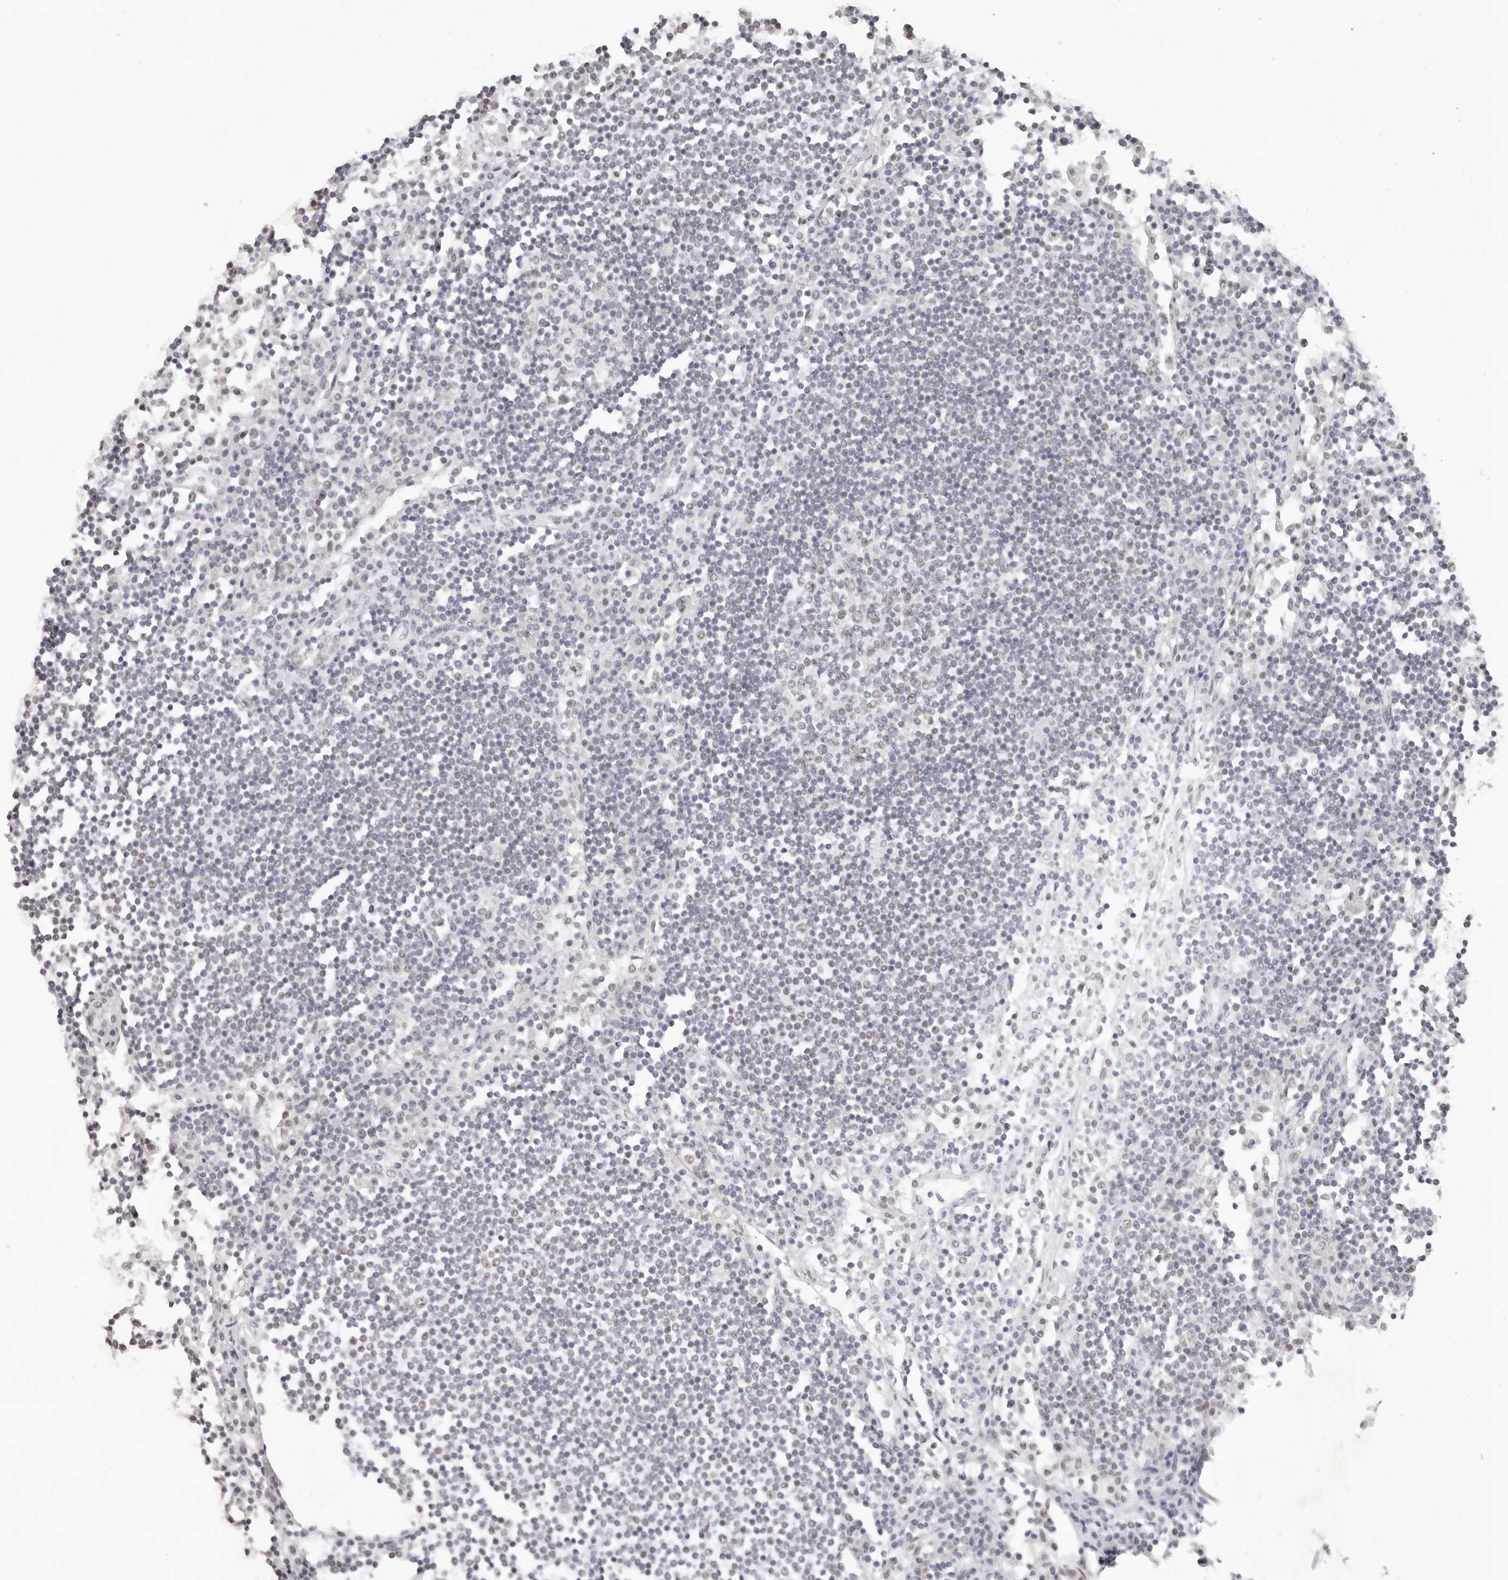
{"staining": {"intensity": "negative", "quantity": "none", "location": "none"}, "tissue": "lymph node", "cell_type": "Germinal center cells", "image_type": "normal", "snomed": [{"axis": "morphology", "description": "Normal tissue, NOS"}, {"axis": "topography", "description": "Lymph node"}], "caption": "Lymph node stained for a protein using immunohistochemistry exhibits no staining germinal center cells.", "gene": "LARP7", "patient": {"sex": "female", "age": 53}}